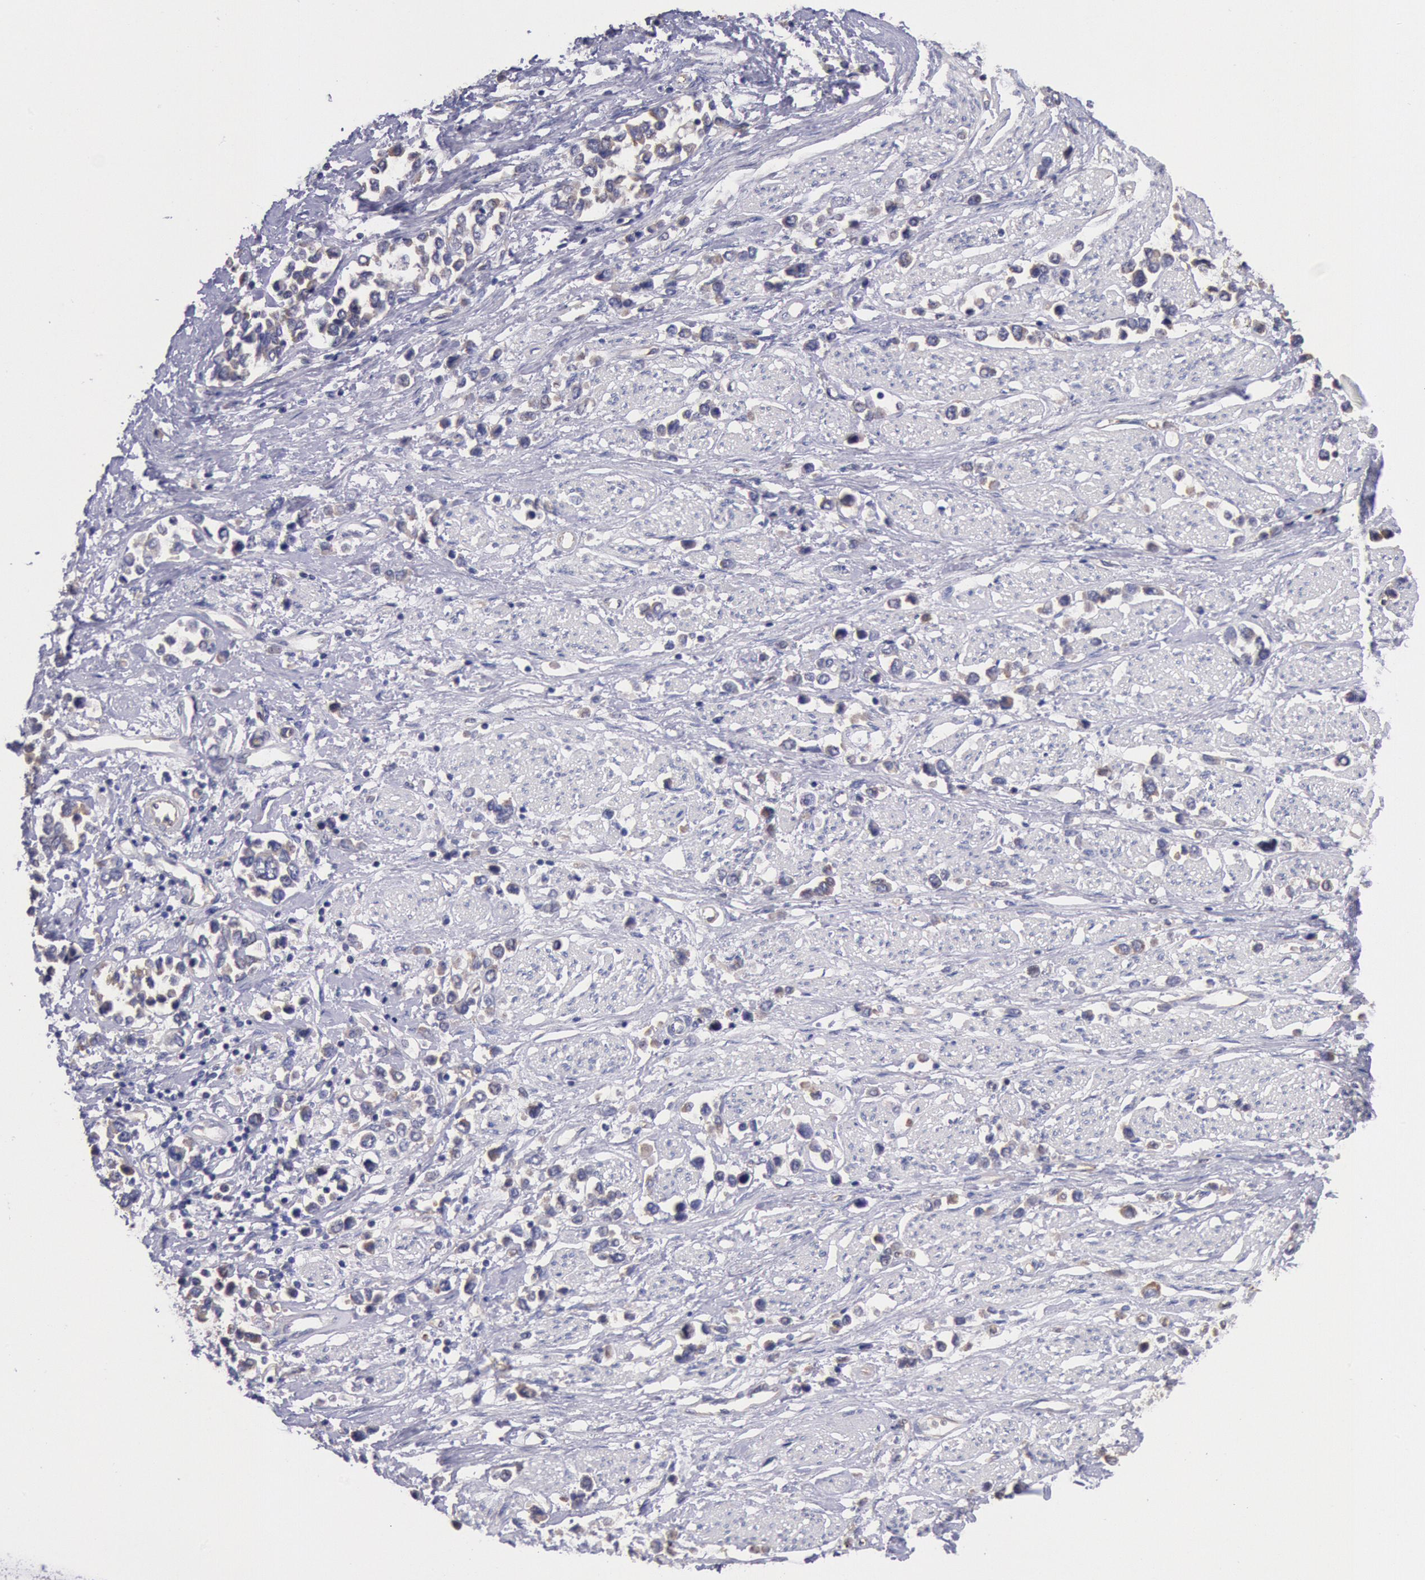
{"staining": {"intensity": "weak", "quantity": ">75%", "location": "cytoplasmic/membranous"}, "tissue": "stomach cancer", "cell_type": "Tumor cells", "image_type": "cancer", "snomed": [{"axis": "morphology", "description": "Adenocarcinoma, NOS"}, {"axis": "topography", "description": "Stomach, upper"}], "caption": "High-magnification brightfield microscopy of stomach cancer stained with DAB (3,3'-diaminobenzidine) (brown) and counterstained with hematoxylin (blue). tumor cells exhibit weak cytoplasmic/membranous expression is appreciated in approximately>75% of cells.", "gene": "DRG1", "patient": {"sex": "male", "age": 76}}